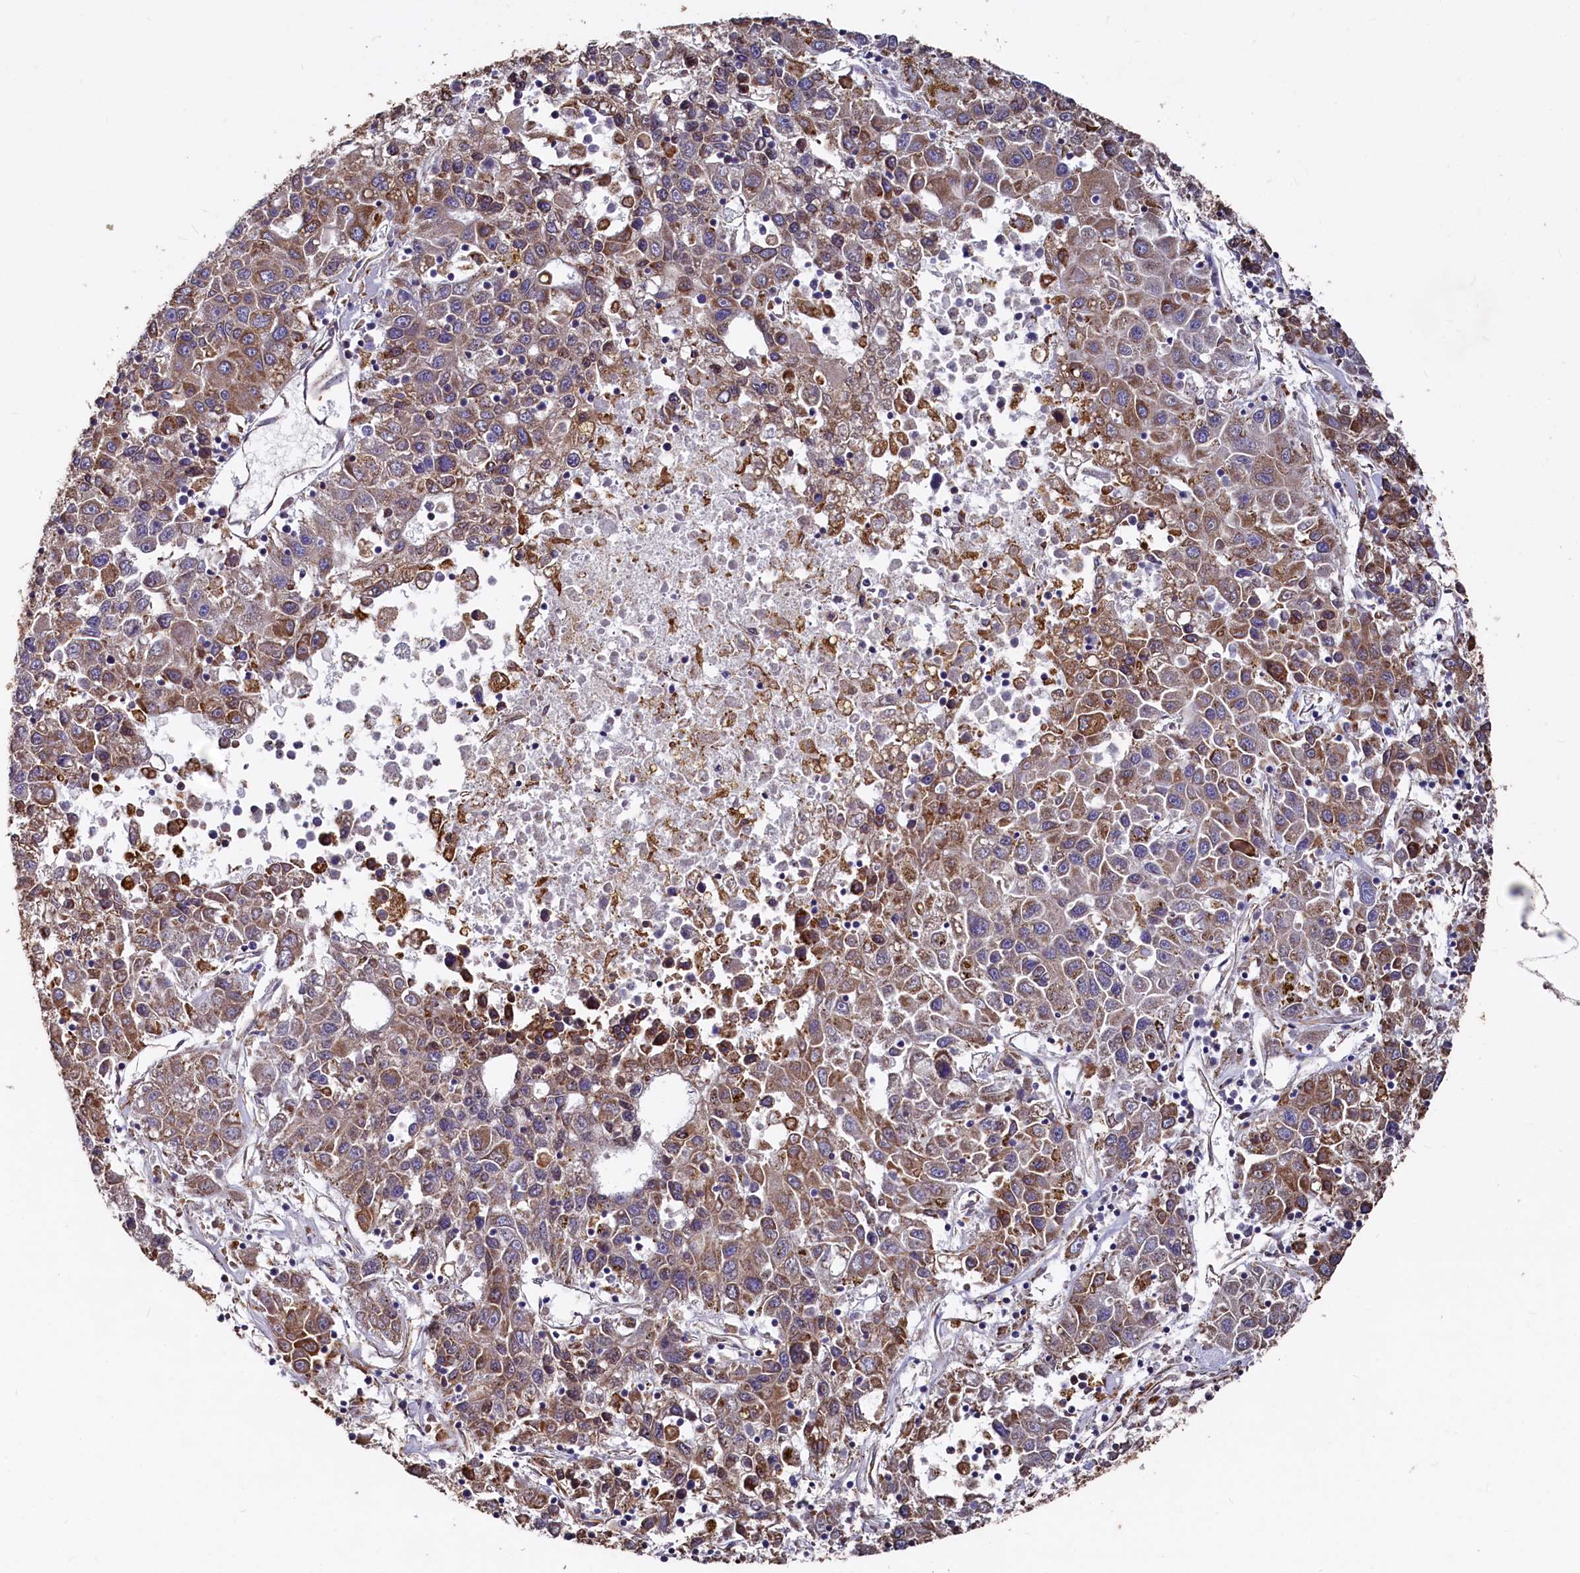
{"staining": {"intensity": "moderate", "quantity": "25%-75%", "location": "cytoplasmic/membranous"}, "tissue": "liver cancer", "cell_type": "Tumor cells", "image_type": "cancer", "snomed": [{"axis": "morphology", "description": "Carcinoma, Hepatocellular, NOS"}, {"axis": "topography", "description": "Liver"}], "caption": "A brown stain highlights moderate cytoplasmic/membranous positivity of a protein in human liver cancer (hepatocellular carcinoma) tumor cells. Nuclei are stained in blue.", "gene": "NEURL1B", "patient": {"sex": "male", "age": 49}}